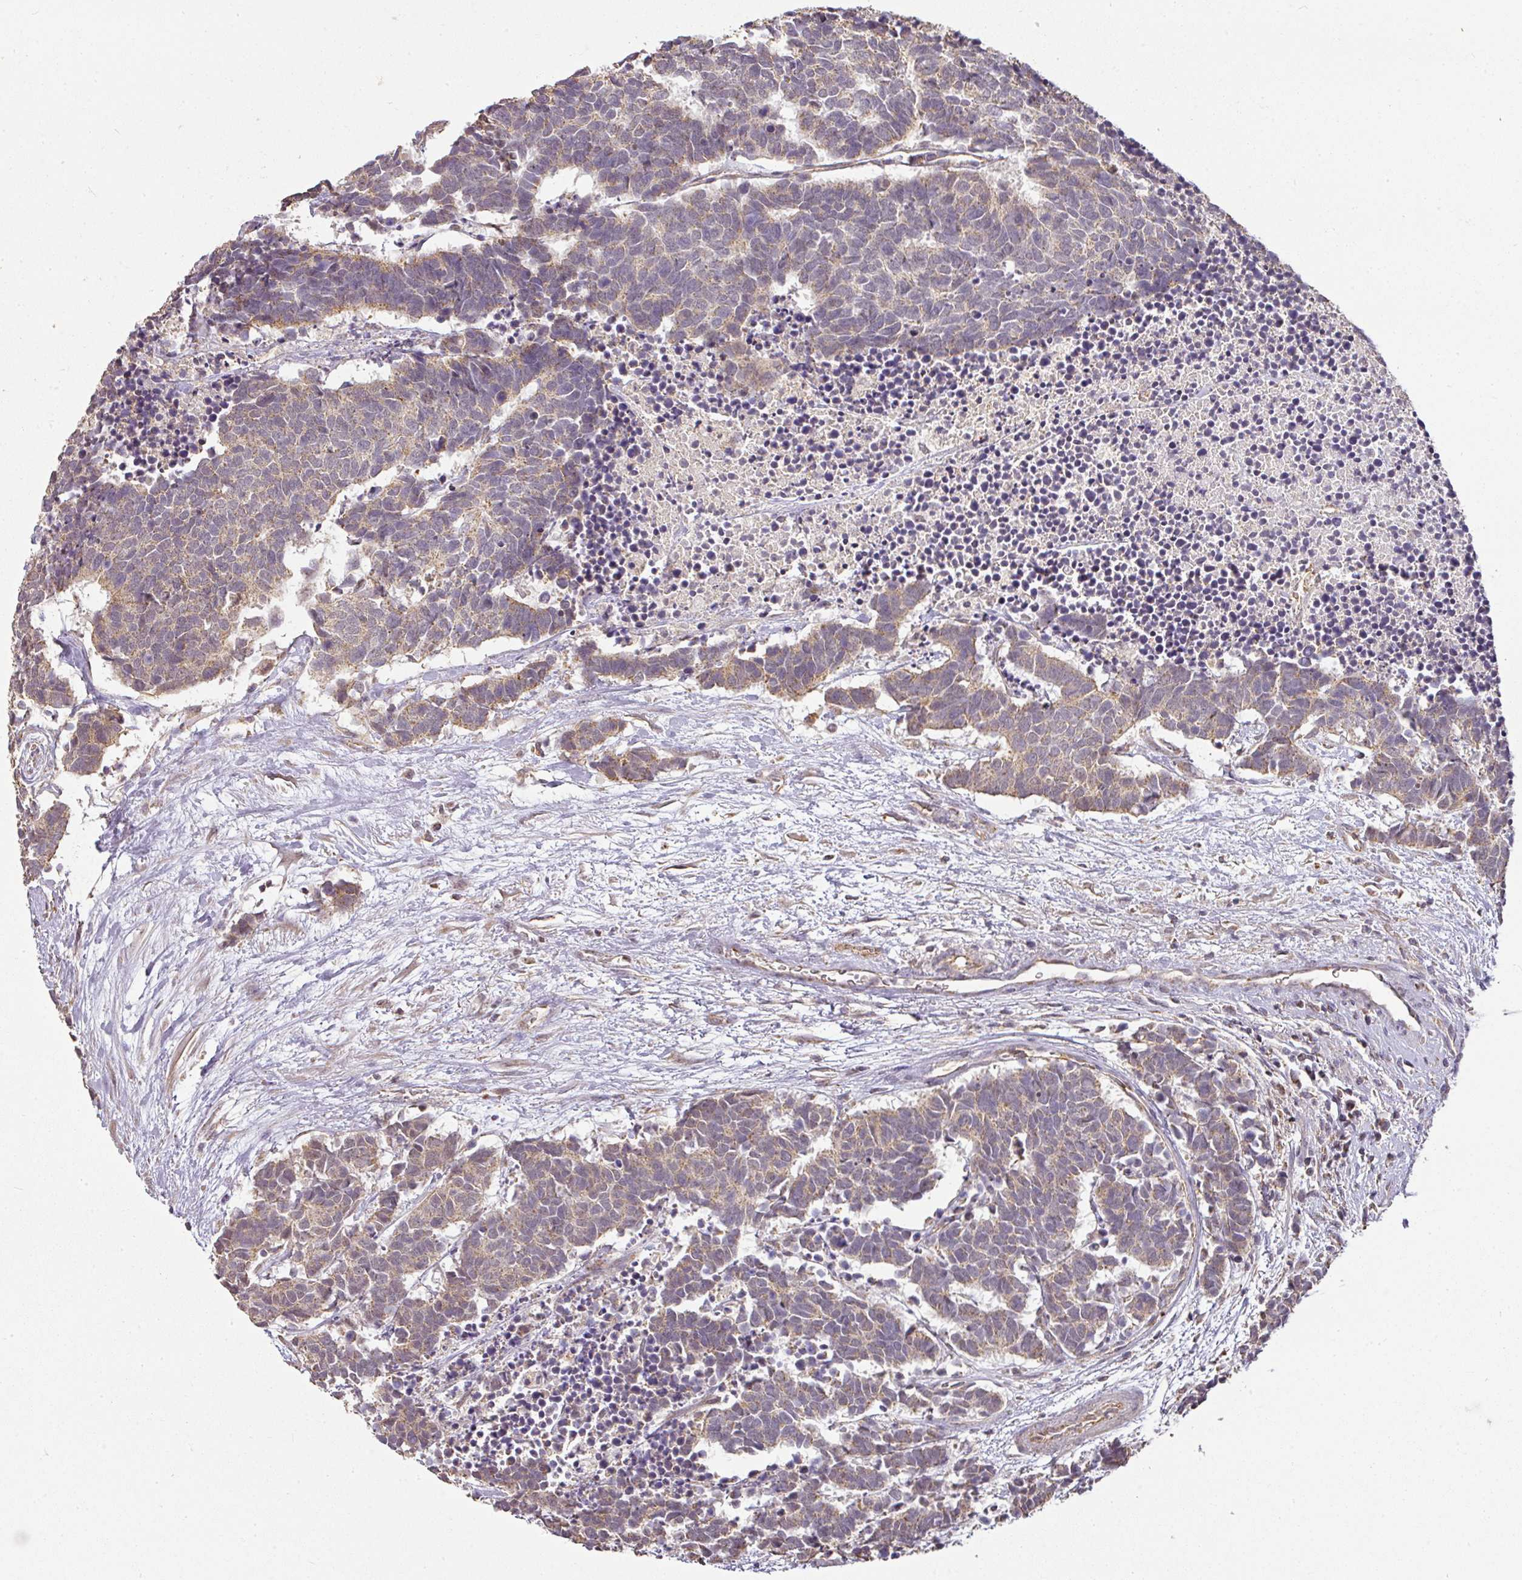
{"staining": {"intensity": "moderate", "quantity": ">75%", "location": "cytoplasmic/membranous"}, "tissue": "carcinoid", "cell_type": "Tumor cells", "image_type": "cancer", "snomed": [{"axis": "morphology", "description": "Carcinoma, NOS"}, {"axis": "morphology", "description": "Carcinoid, malignant, NOS"}, {"axis": "topography", "description": "Urinary bladder"}], "caption": "A high-resolution image shows IHC staining of carcinoma, which exhibits moderate cytoplasmic/membranous expression in approximately >75% of tumor cells. The staining was performed using DAB (3,3'-diaminobenzidine) to visualize the protein expression in brown, while the nuclei were stained in blue with hematoxylin (Magnification: 20x).", "gene": "MYOM2", "patient": {"sex": "male", "age": 57}}